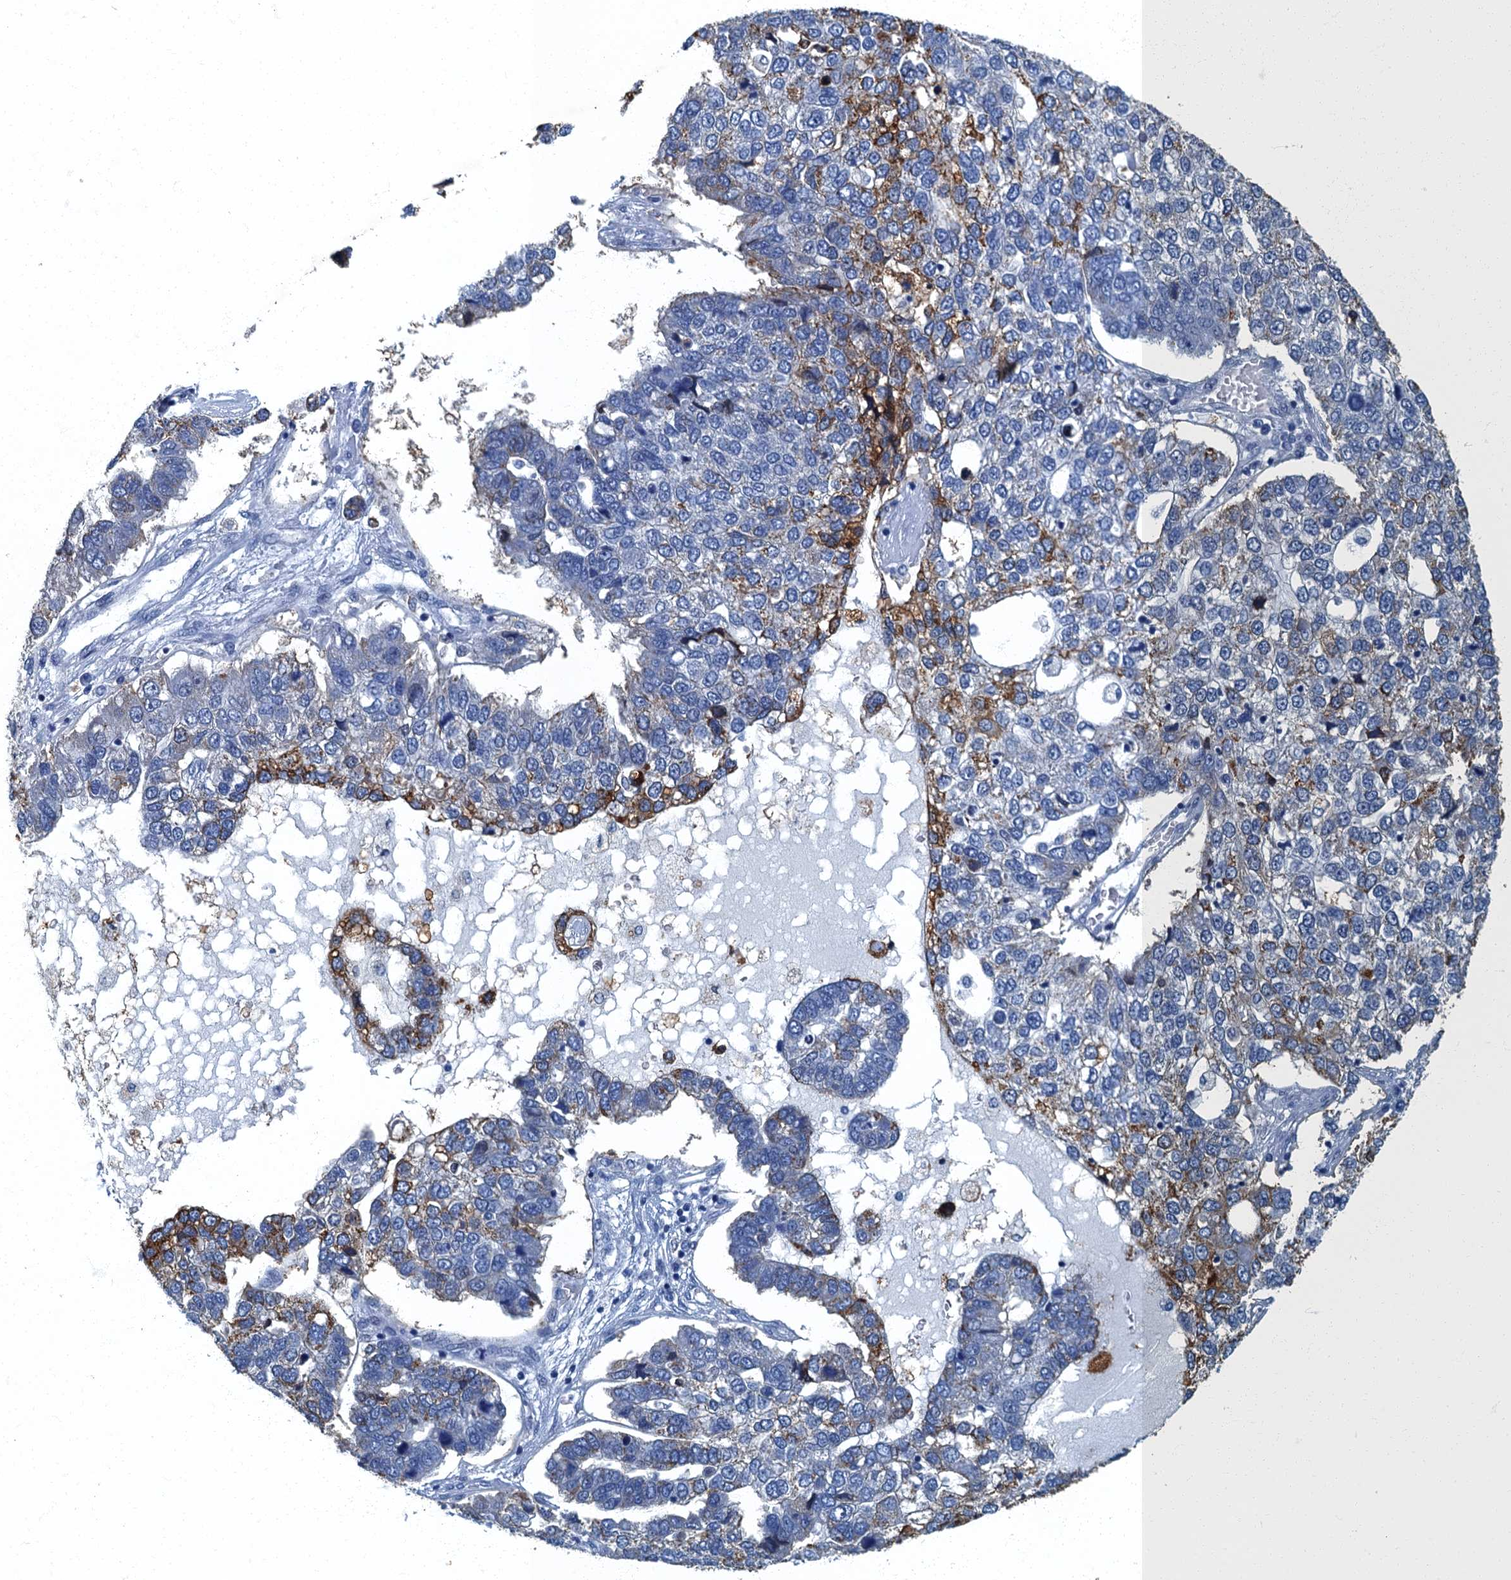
{"staining": {"intensity": "moderate", "quantity": "<25%", "location": "cytoplasmic/membranous"}, "tissue": "pancreatic cancer", "cell_type": "Tumor cells", "image_type": "cancer", "snomed": [{"axis": "morphology", "description": "Adenocarcinoma, NOS"}, {"axis": "topography", "description": "Pancreas"}], "caption": "Brown immunohistochemical staining in human pancreatic cancer reveals moderate cytoplasmic/membranous positivity in about <25% of tumor cells.", "gene": "GADL1", "patient": {"sex": "female", "age": 61}}